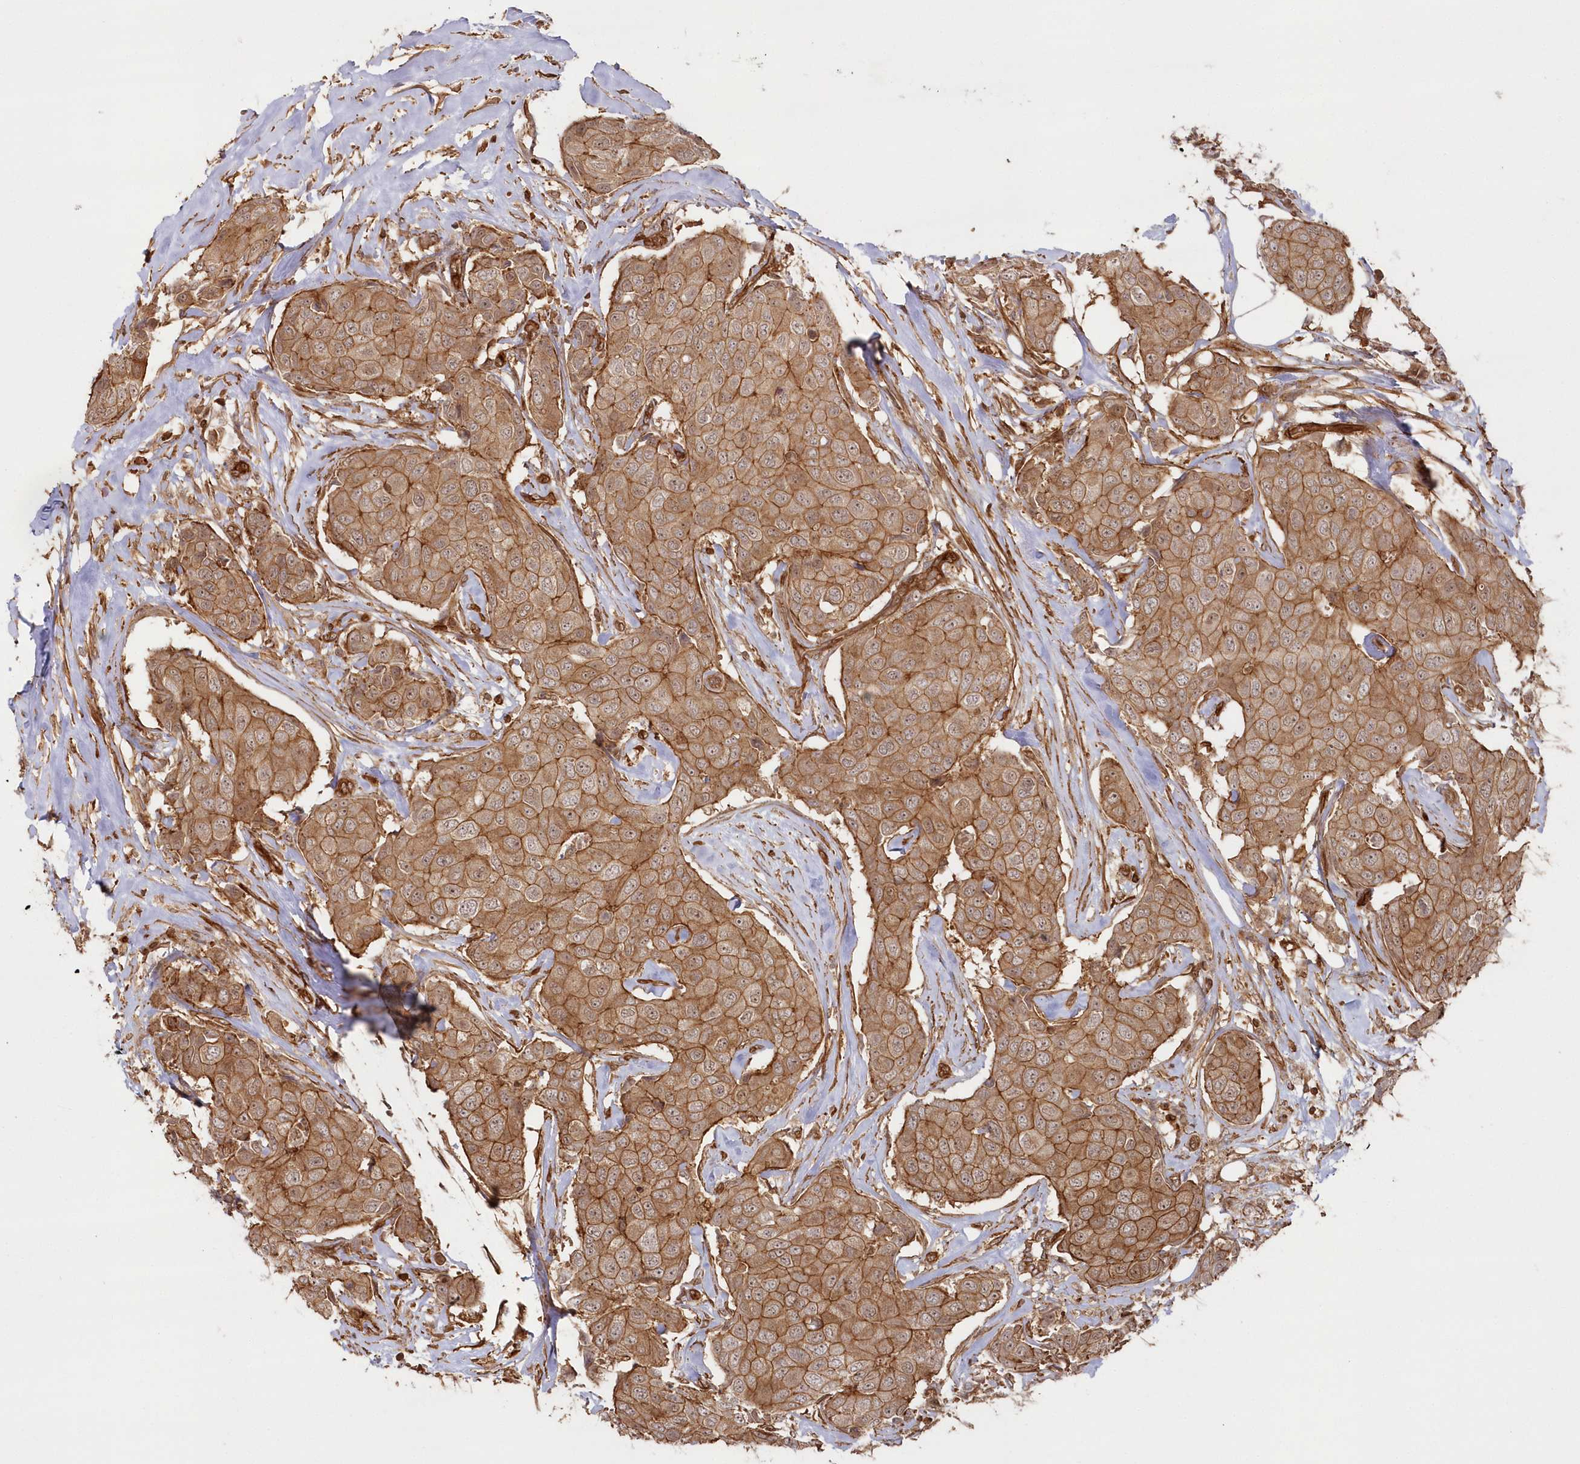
{"staining": {"intensity": "moderate", "quantity": ">75%", "location": "cytoplasmic/membranous"}, "tissue": "breast cancer", "cell_type": "Tumor cells", "image_type": "cancer", "snomed": [{"axis": "morphology", "description": "Duct carcinoma"}, {"axis": "topography", "description": "Breast"}], "caption": "High-magnification brightfield microscopy of breast intraductal carcinoma stained with DAB (brown) and counterstained with hematoxylin (blue). tumor cells exhibit moderate cytoplasmic/membranous positivity is seen in about>75% of cells.", "gene": "RGCC", "patient": {"sex": "female", "age": 80}}